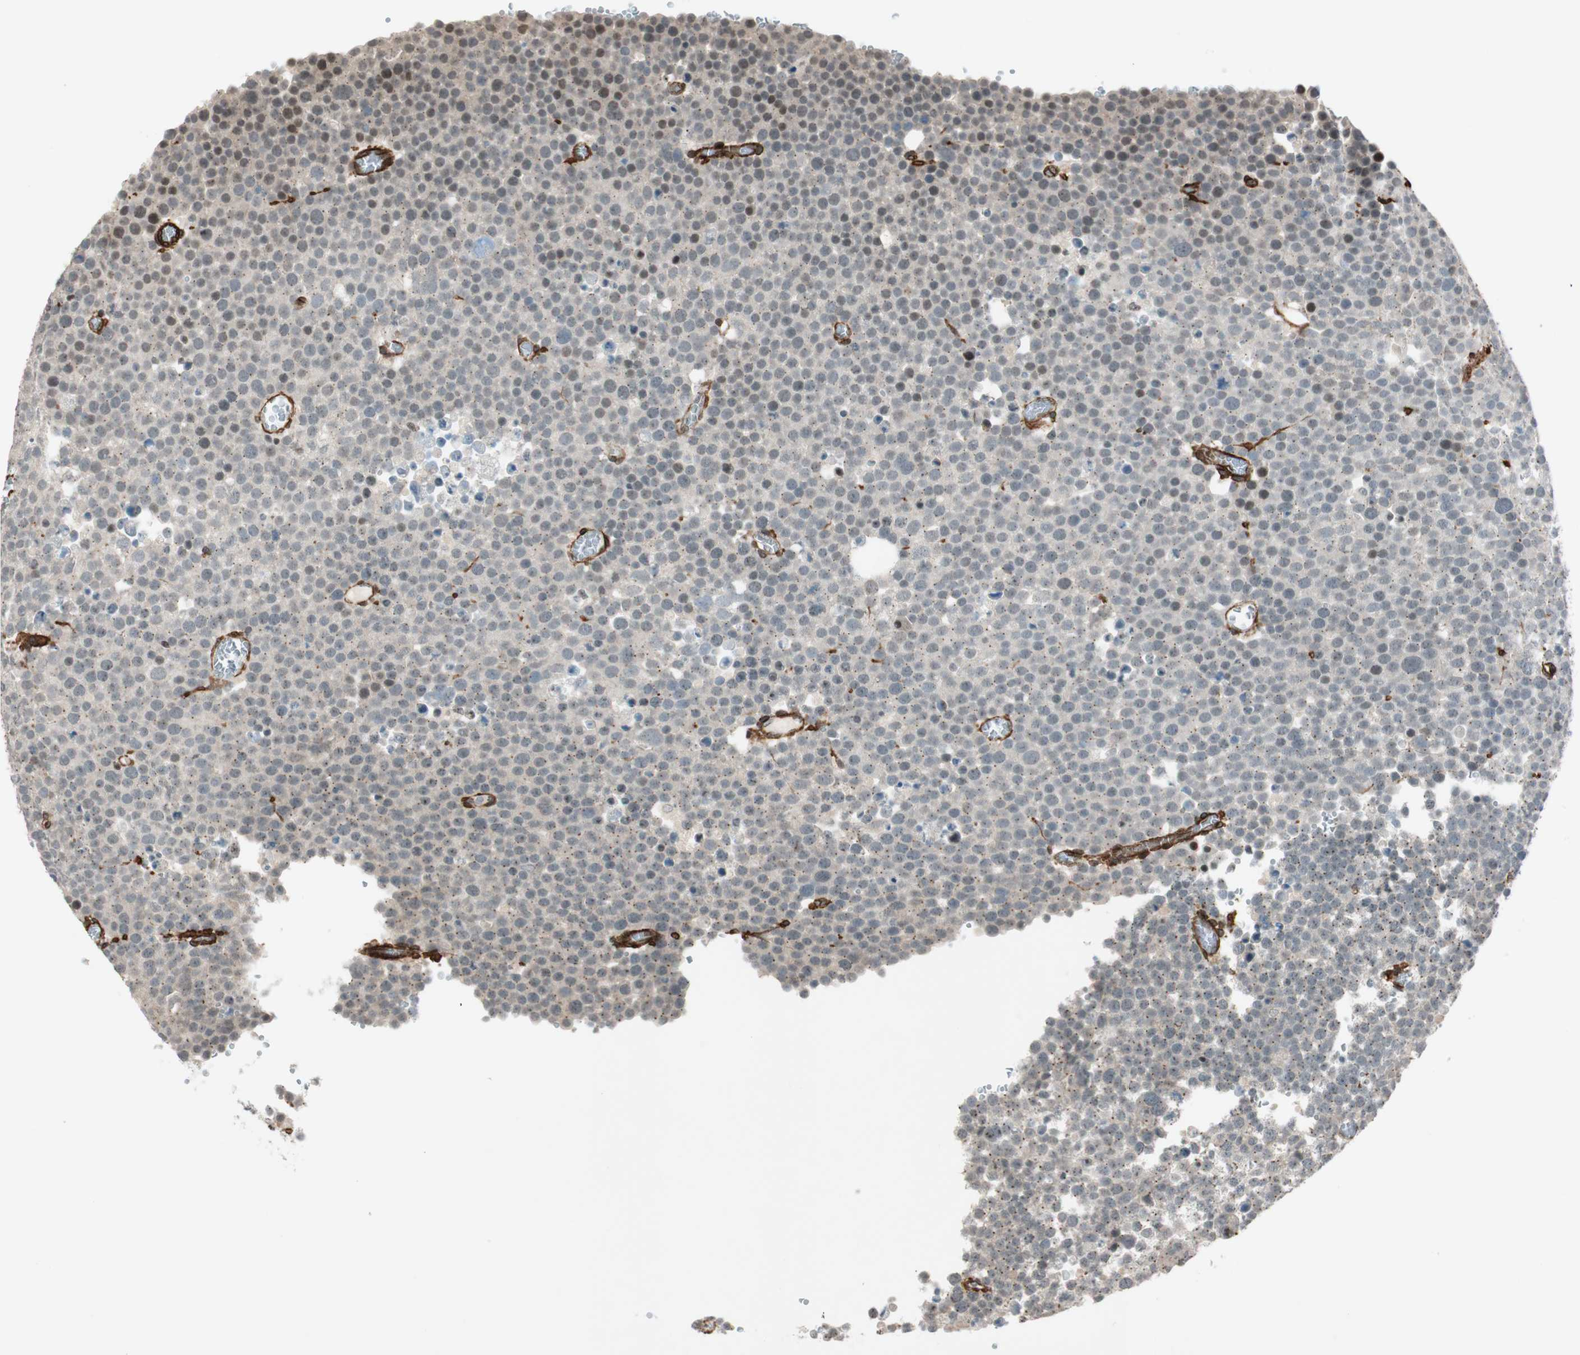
{"staining": {"intensity": "moderate", "quantity": "25%-75%", "location": "cytoplasmic/membranous"}, "tissue": "testis cancer", "cell_type": "Tumor cells", "image_type": "cancer", "snomed": [{"axis": "morphology", "description": "Seminoma, NOS"}, {"axis": "topography", "description": "Testis"}], "caption": "A brown stain shows moderate cytoplasmic/membranous staining of a protein in testis seminoma tumor cells.", "gene": "CDK19", "patient": {"sex": "male", "age": 71}}